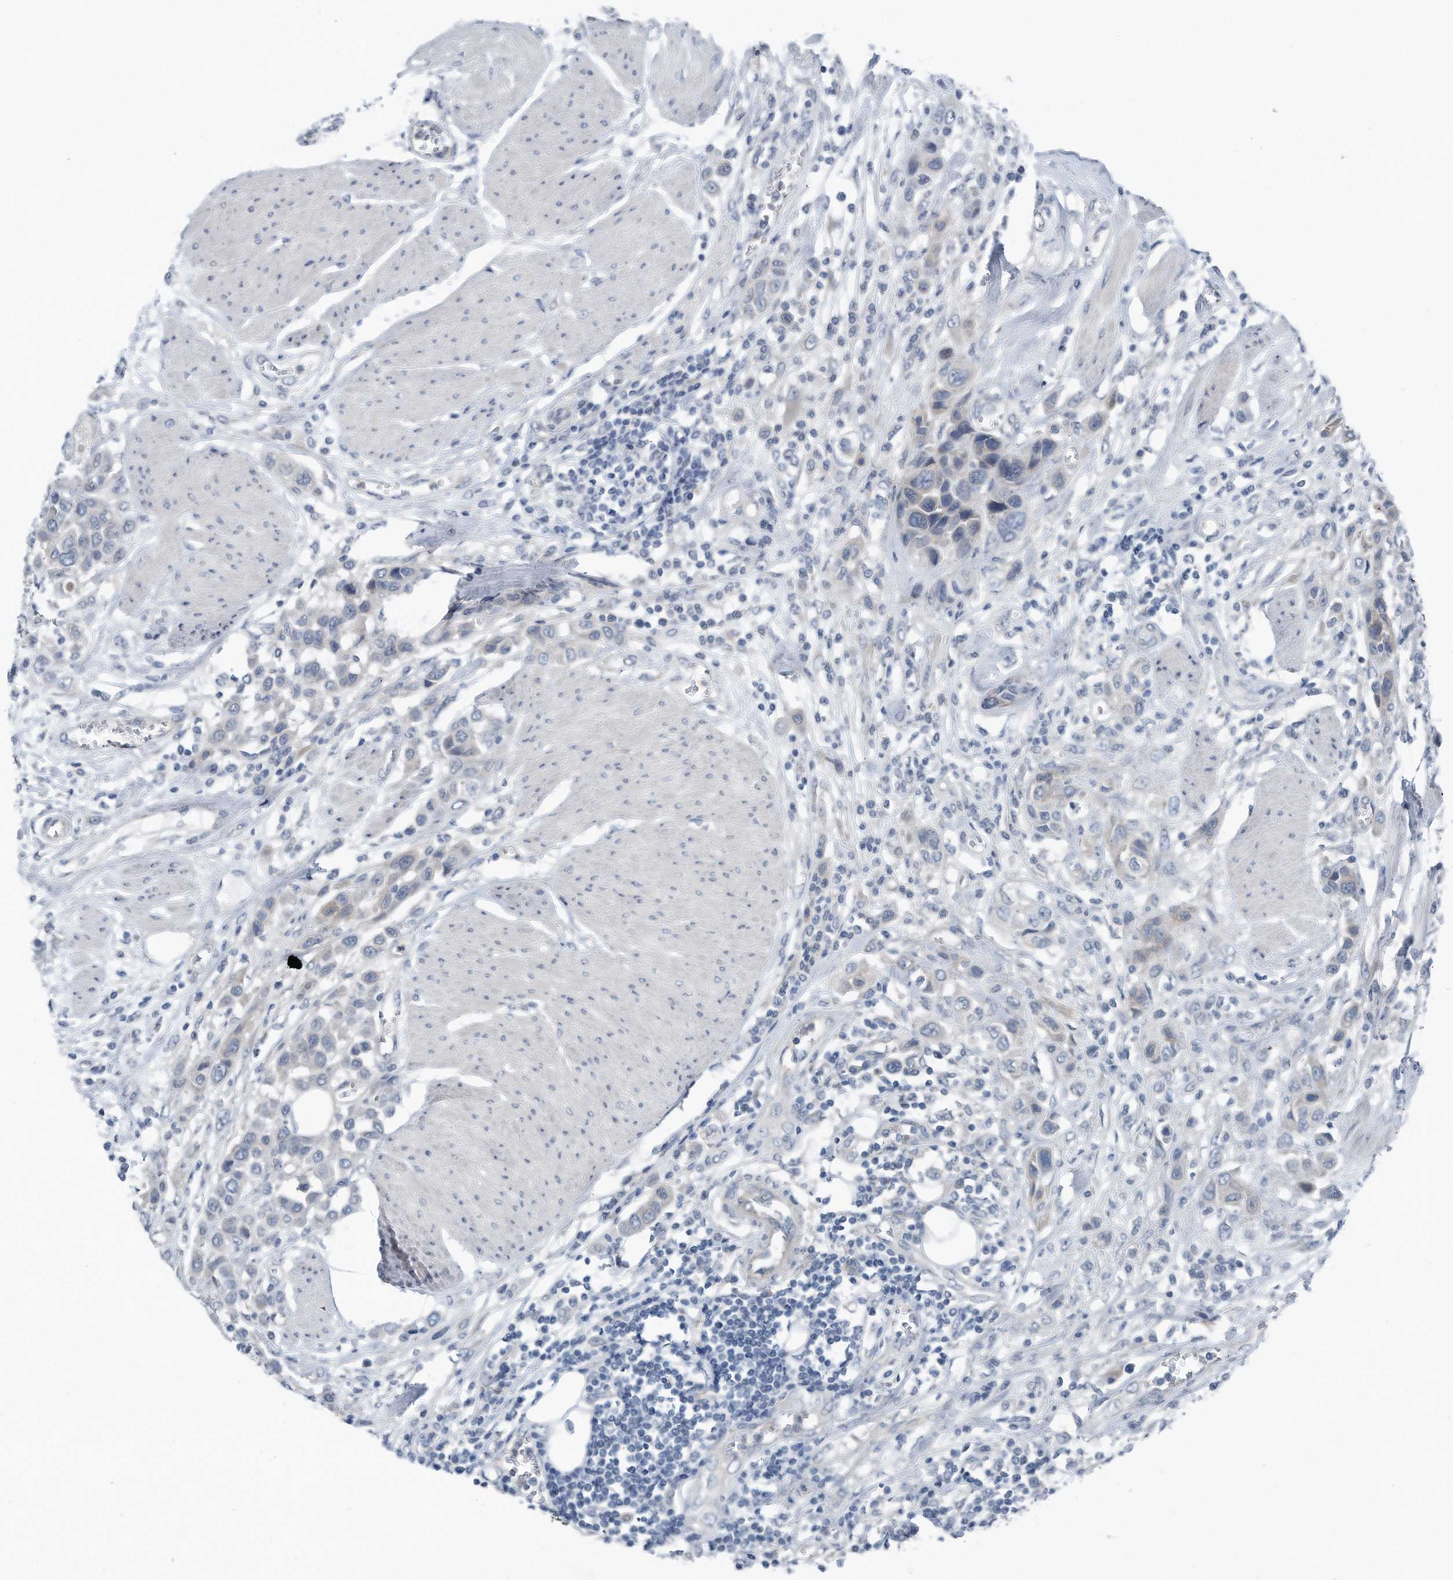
{"staining": {"intensity": "negative", "quantity": "none", "location": "none"}, "tissue": "urothelial cancer", "cell_type": "Tumor cells", "image_type": "cancer", "snomed": [{"axis": "morphology", "description": "Urothelial carcinoma, High grade"}, {"axis": "topography", "description": "Urinary bladder"}], "caption": "This is a histopathology image of IHC staining of high-grade urothelial carcinoma, which shows no expression in tumor cells.", "gene": "YRDC", "patient": {"sex": "male", "age": 50}}